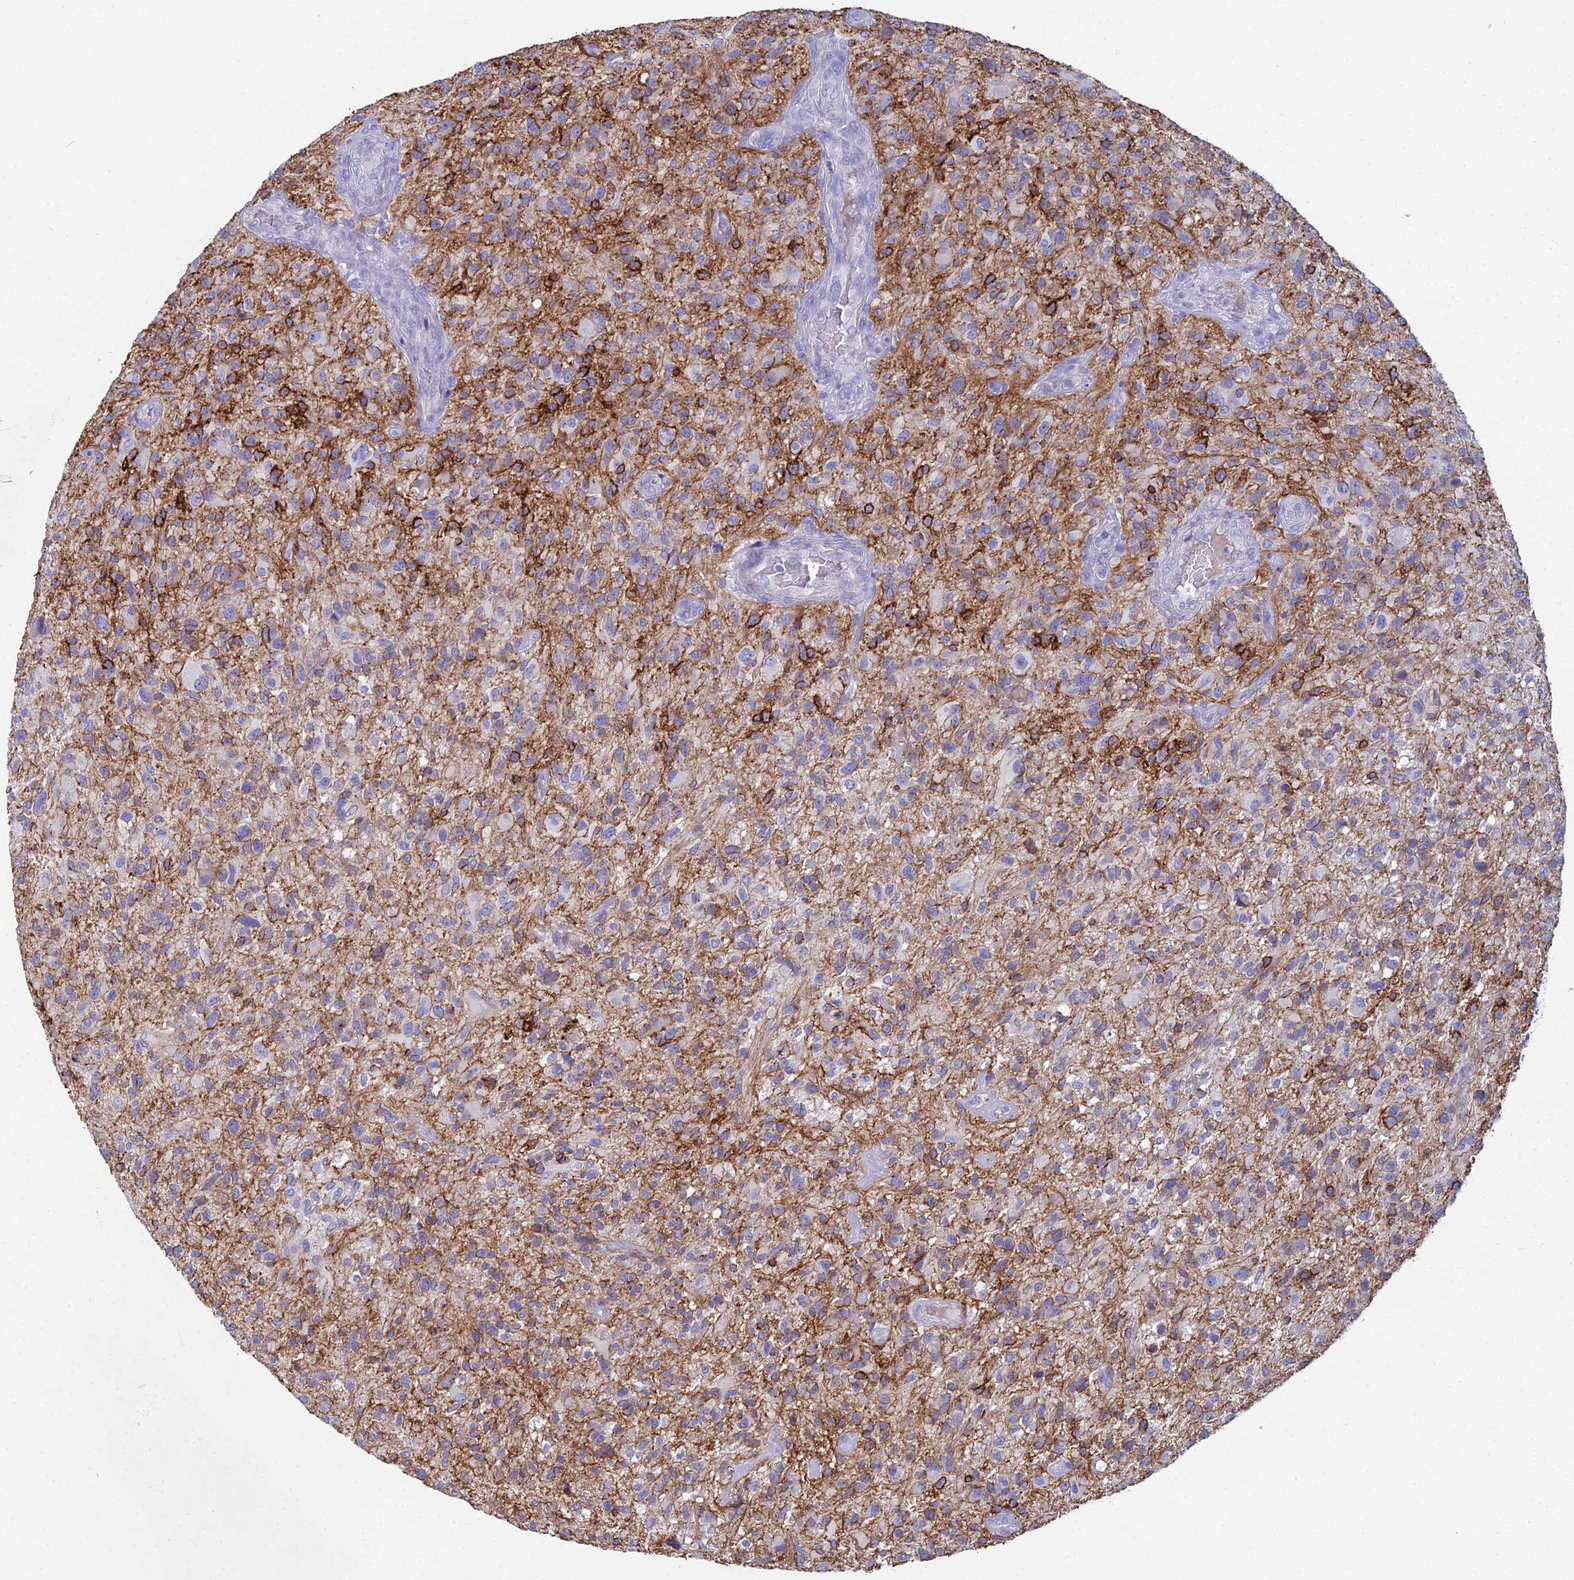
{"staining": {"intensity": "moderate", "quantity": "<25%", "location": "cytoplasmic/membranous"}, "tissue": "glioma", "cell_type": "Tumor cells", "image_type": "cancer", "snomed": [{"axis": "morphology", "description": "Glioma, malignant, High grade"}, {"axis": "topography", "description": "Brain"}], "caption": "A high-resolution micrograph shows immunohistochemistry staining of malignant glioma (high-grade), which shows moderate cytoplasmic/membranous expression in approximately <25% of tumor cells. Using DAB (brown) and hematoxylin (blue) stains, captured at high magnification using brightfield microscopy.", "gene": "NCAM1", "patient": {"sex": "male", "age": 47}}